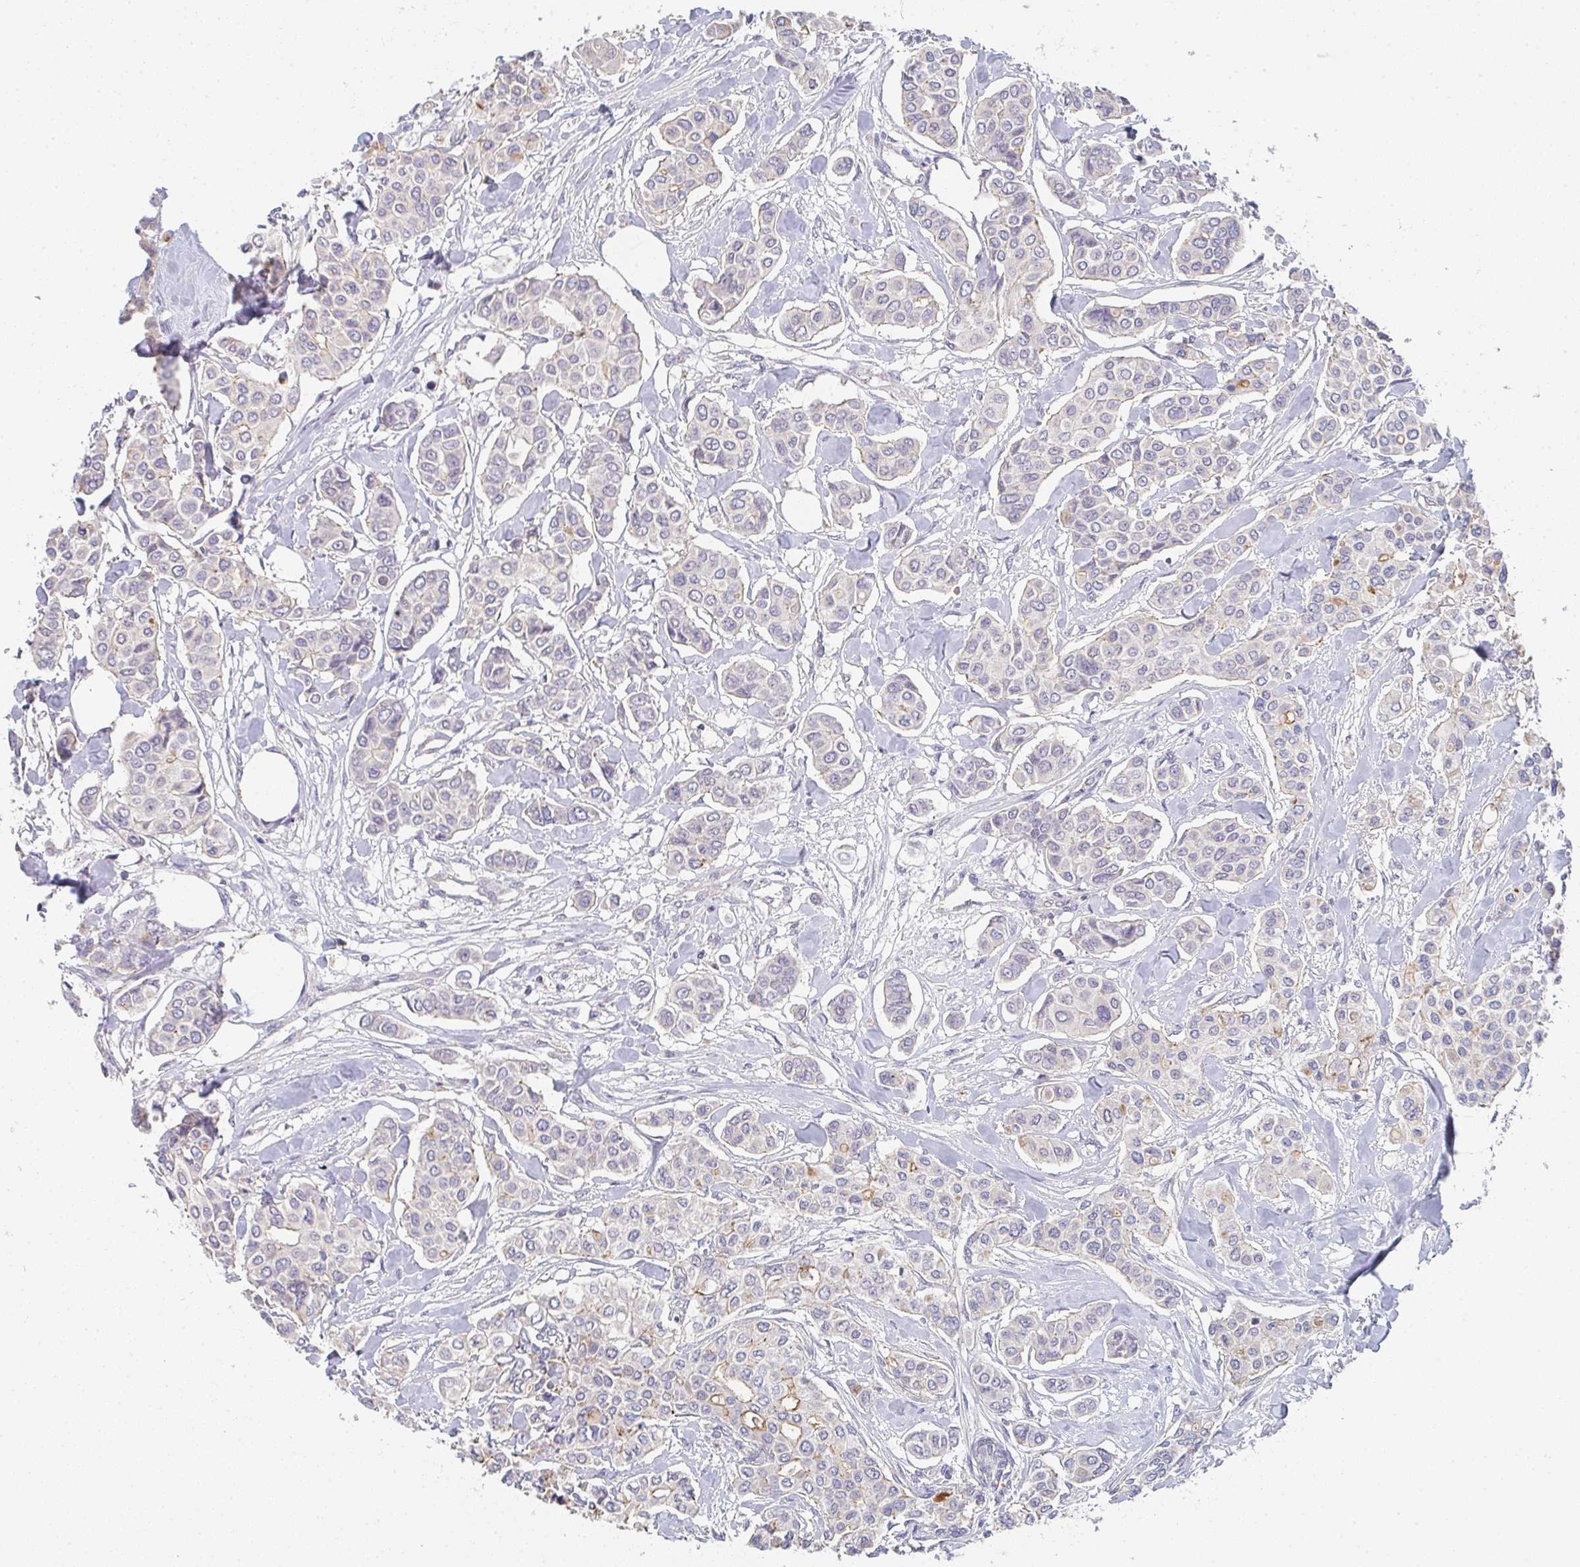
{"staining": {"intensity": "moderate", "quantity": "<25%", "location": "cytoplasmic/membranous"}, "tissue": "breast cancer", "cell_type": "Tumor cells", "image_type": "cancer", "snomed": [{"axis": "morphology", "description": "Lobular carcinoma"}, {"axis": "topography", "description": "Breast"}], "caption": "A photomicrograph showing moderate cytoplasmic/membranous expression in about <25% of tumor cells in breast lobular carcinoma, as visualized by brown immunohistochemical staining.", "gene": "CHMP5", "patient": {"sex": "female", "age": 51}}